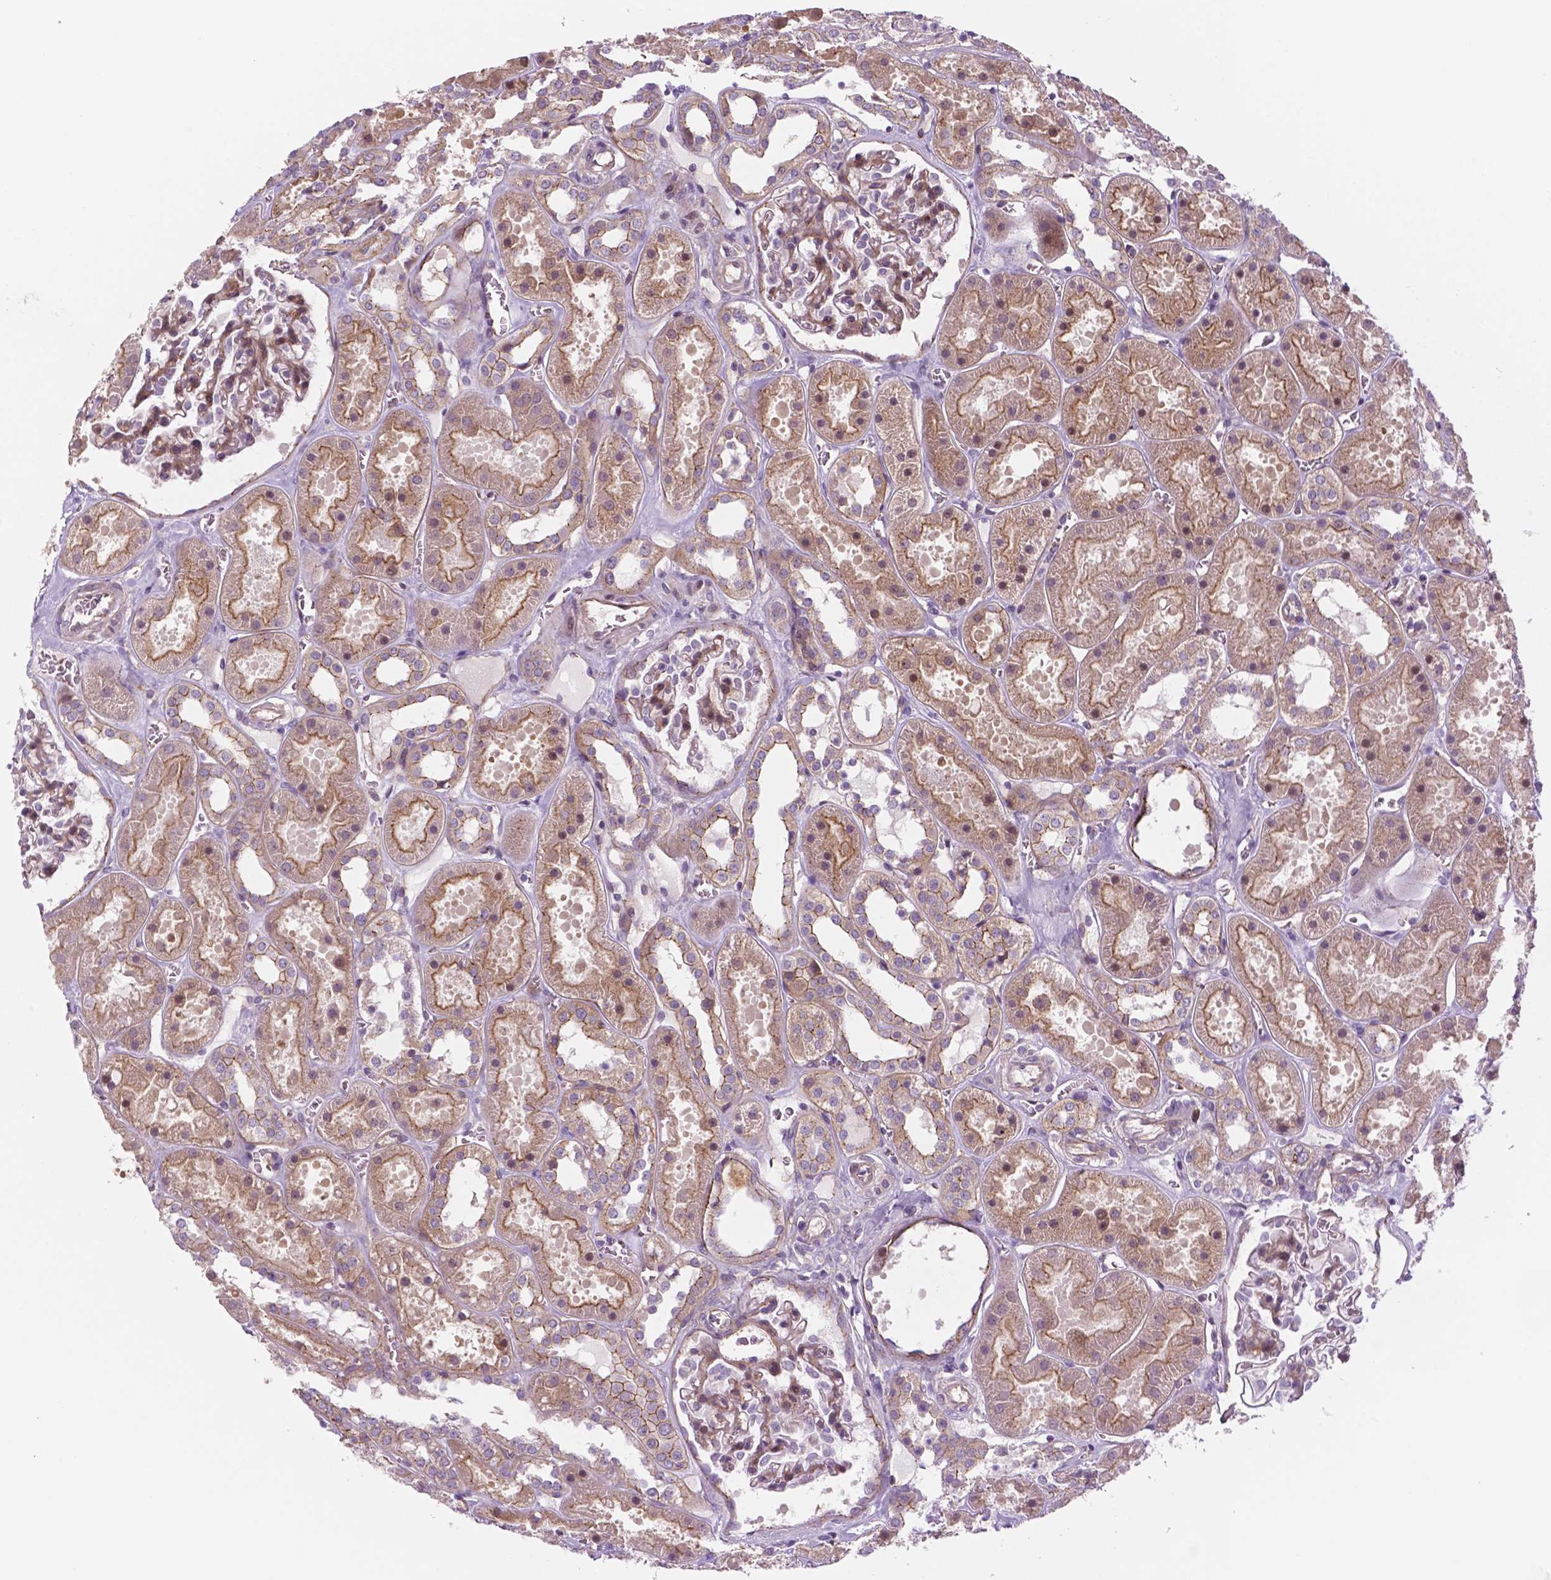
{"staining": {"intensity": "weak", "quantity": "25%-75%", "location": "cytoplasmic/membranous"}, "tissue": "kidney", "cell_type": "Cells in glomeruli", "image_type": "normal", "snomed": [{"axis": "morphology", "description": "Normal tissue, NOS"}, {"axis": "topography", "description": "Kidney"}], "caption": "Immunohistochemical staining of unremarkable human kidney displays weak cytoplasmic/membranous protein expression in approximately 25%-75% of cells in glomeruli. Ihc stains the protein of interest in brown and the nuclei are stained blue.", "gene": "RND3", "patient": {"sex": "female", "age": 41}}